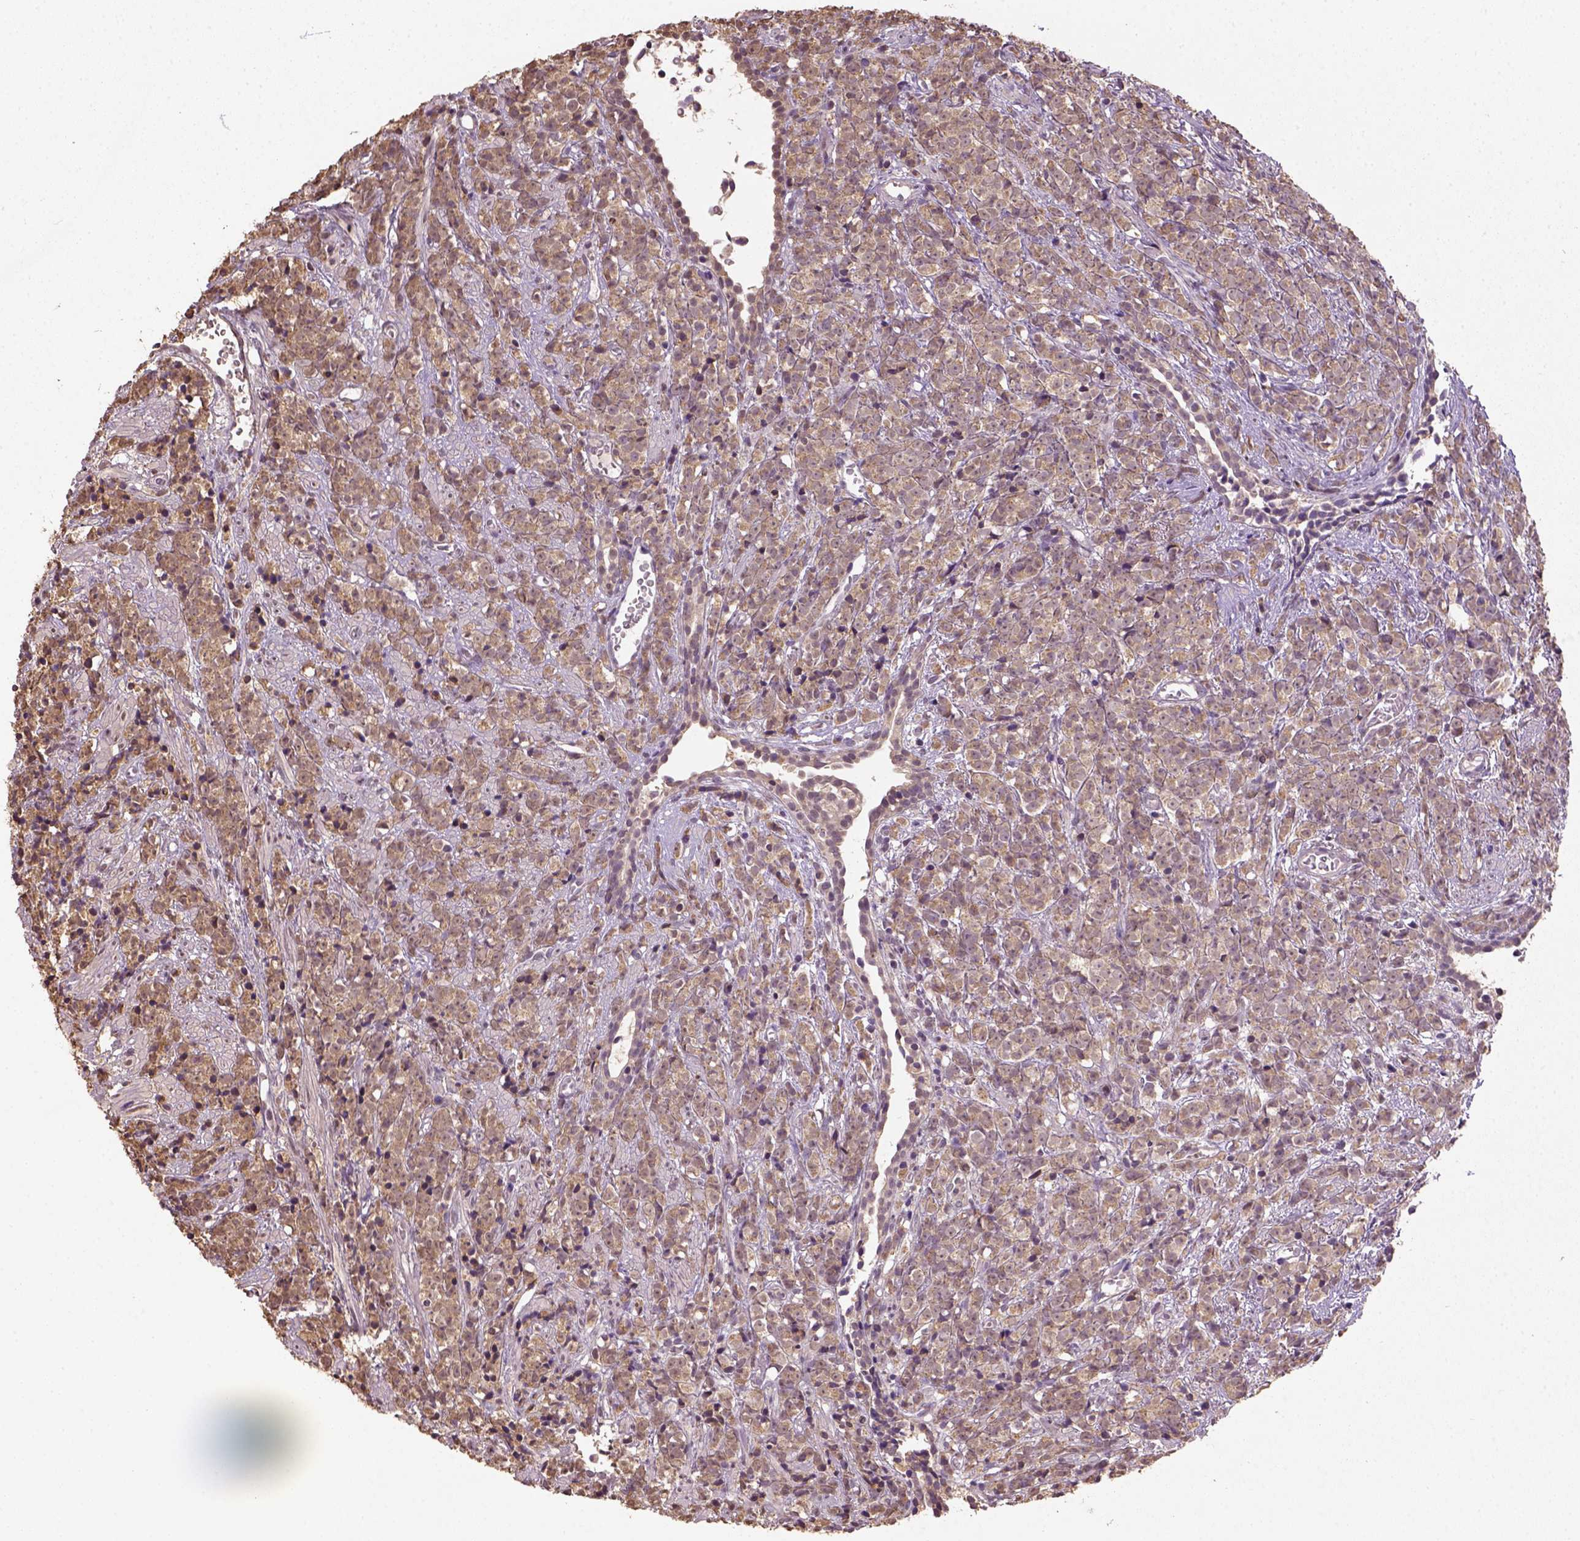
{"staining": {"intensity": "moderate", "quantity": ">75%", "location": "cytoplasmic/membranous"}, "tissue": "prostate cancer", "cell_type": "Tumor cells", "image_type": "cancer", "snomed": [{"axis": "morphology", "description": "Adenocarcinoma, High grade"}, {"axis": "topography", "description": "Prostate"}], "caption": "A medium amount of moderate cytoplasmic/membranous staining is present in approximately >75% of tumor cells in prostate cancer (adenocarcinoma (high-grade)) tissue.", "gene": "NUDT10", "patient": {"sex": "male", "age": 81}}